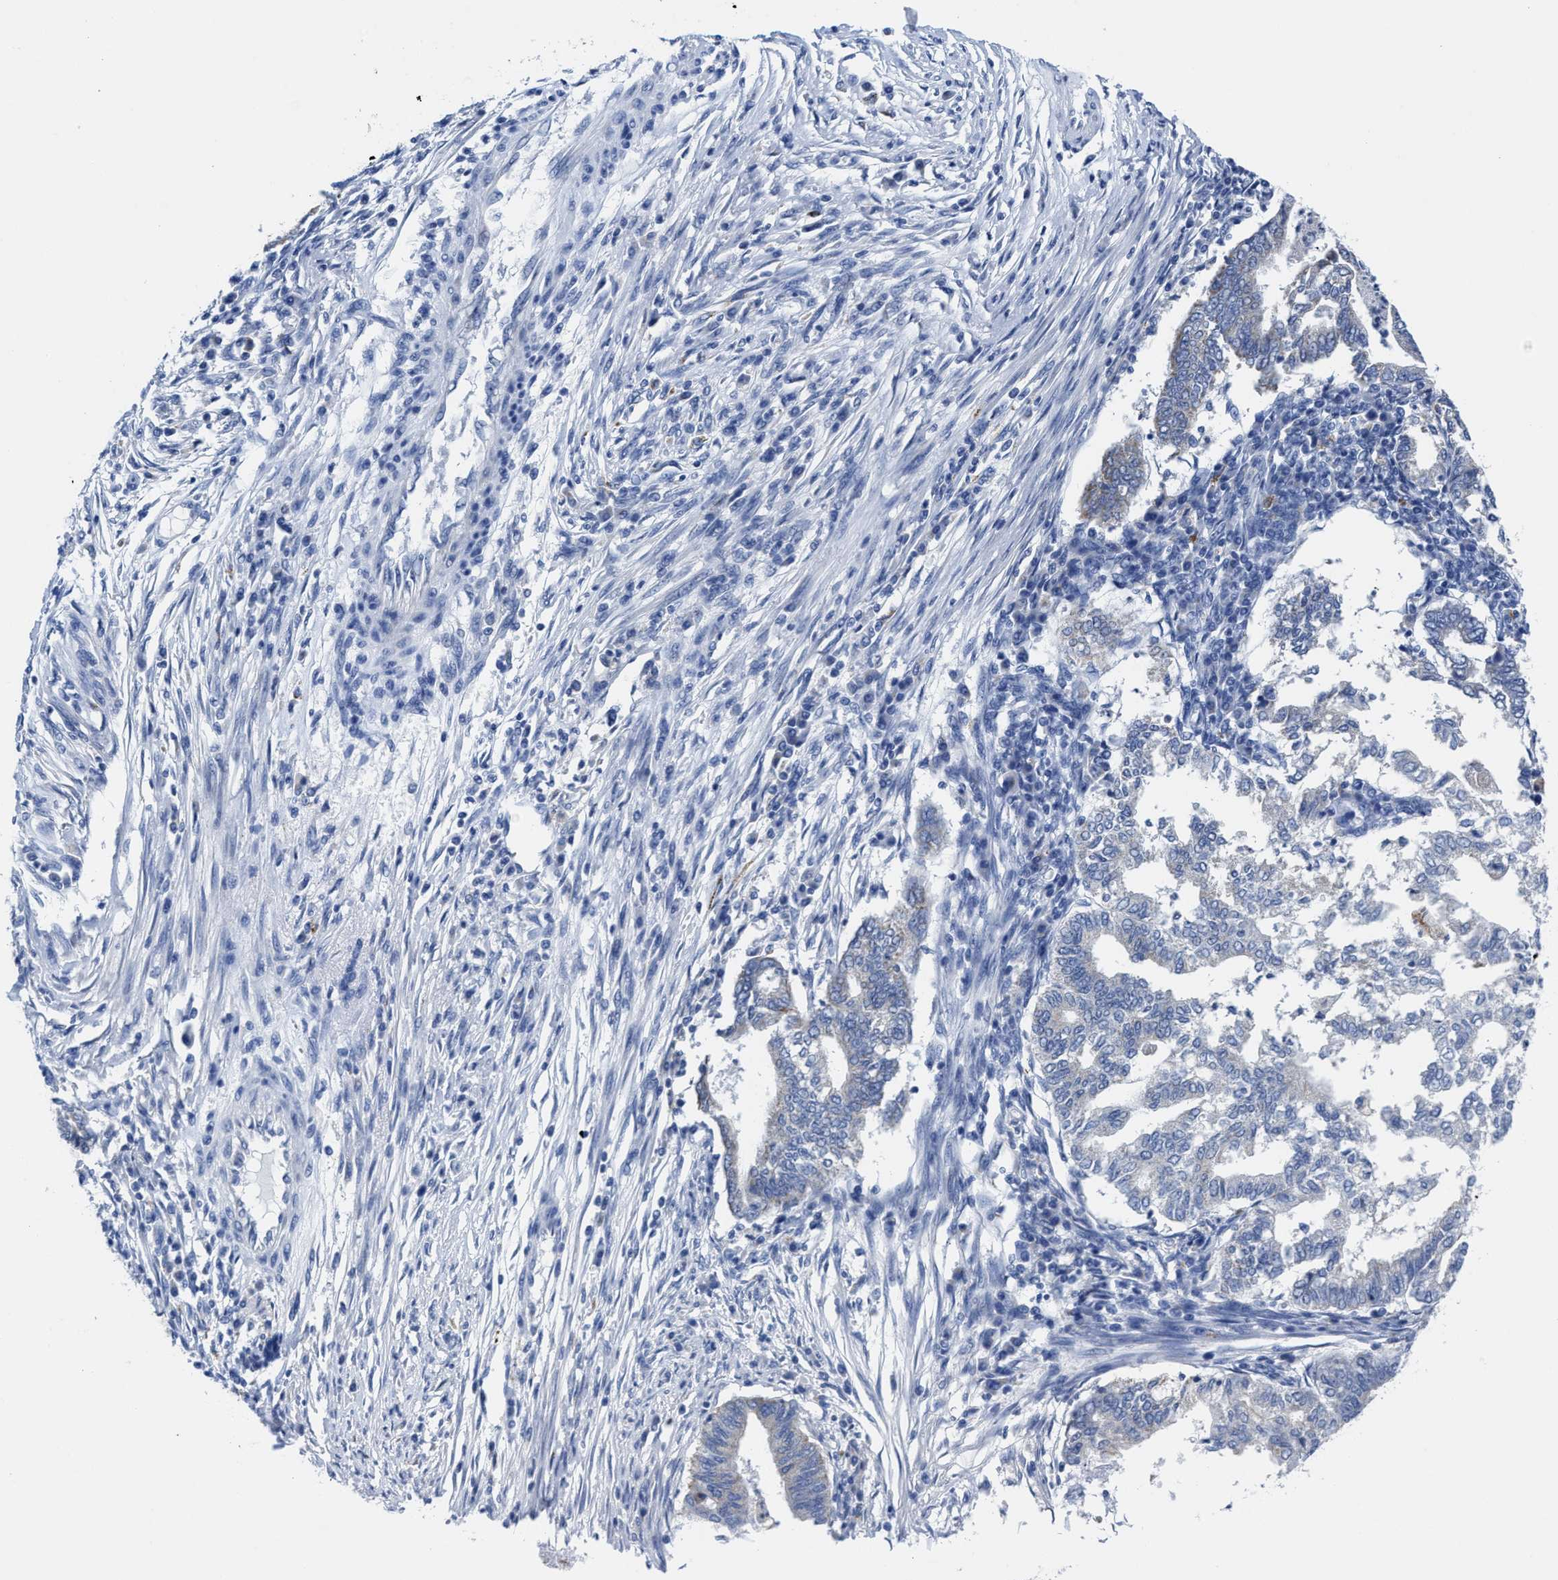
{"staining": {"intensity": "negative", "quantity": "none", "location": "none"}, "tissue": "endometrial cancer", "cell_type": "Tumor cells", "image_type": "cancer", "snomed": [{"axis": "morphology", "description": "Polyp, NOS"}, {"axis": "morphology", "description": "Adenocarcinoma, NOS"}, {"axis": "morphology", "description": "Adenoma, NOS"}, {"axis": "topography", "description": "Endometrium"}], "caption": "Tumor cells are negative for brown protein staining in endometrial cancer.", "gene": "TBRG4", "patient": {"sex": "female", "age": 79}}